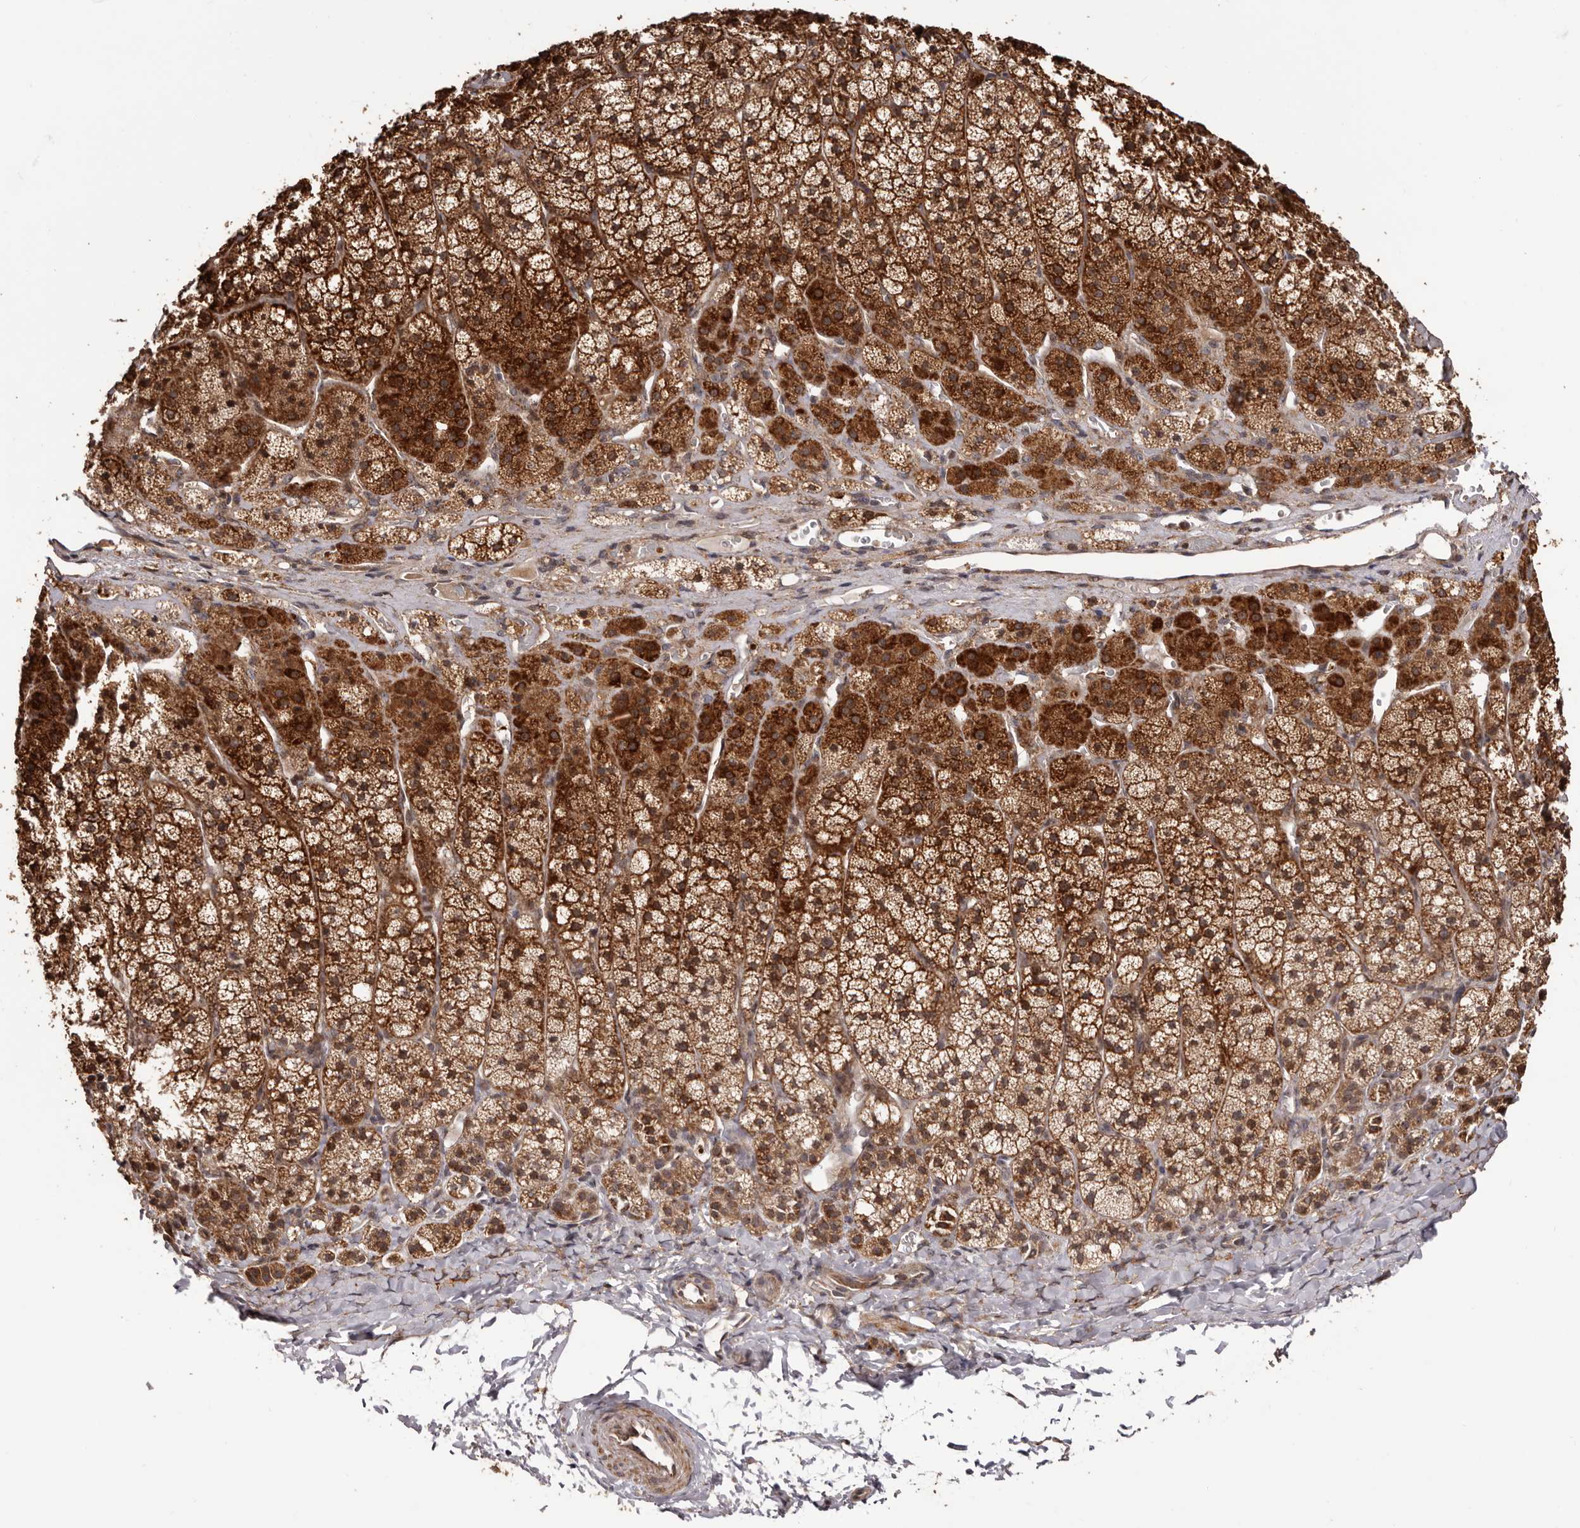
{"staining": {"intensity": "strong", "quantity": ">75%", "location": "cytoplasmic/membranous"}, "tissue": "adrenal gland", "cell_type": "Glandular cells", "image_type": "normal", "snomed": [{"axis": "morphology", "description": "Normal tissue, NOS"}, {"axis": "topography", "description": "Adrenal gland"}], "caption": "Immunohistochemical staining of benign adrenal gland displays strong cytoplasmic/membranous protein expression in about >75% of glandular cells.", "gene": "ZCCHC7", "patient": {"sex": "female", "age": 44}}